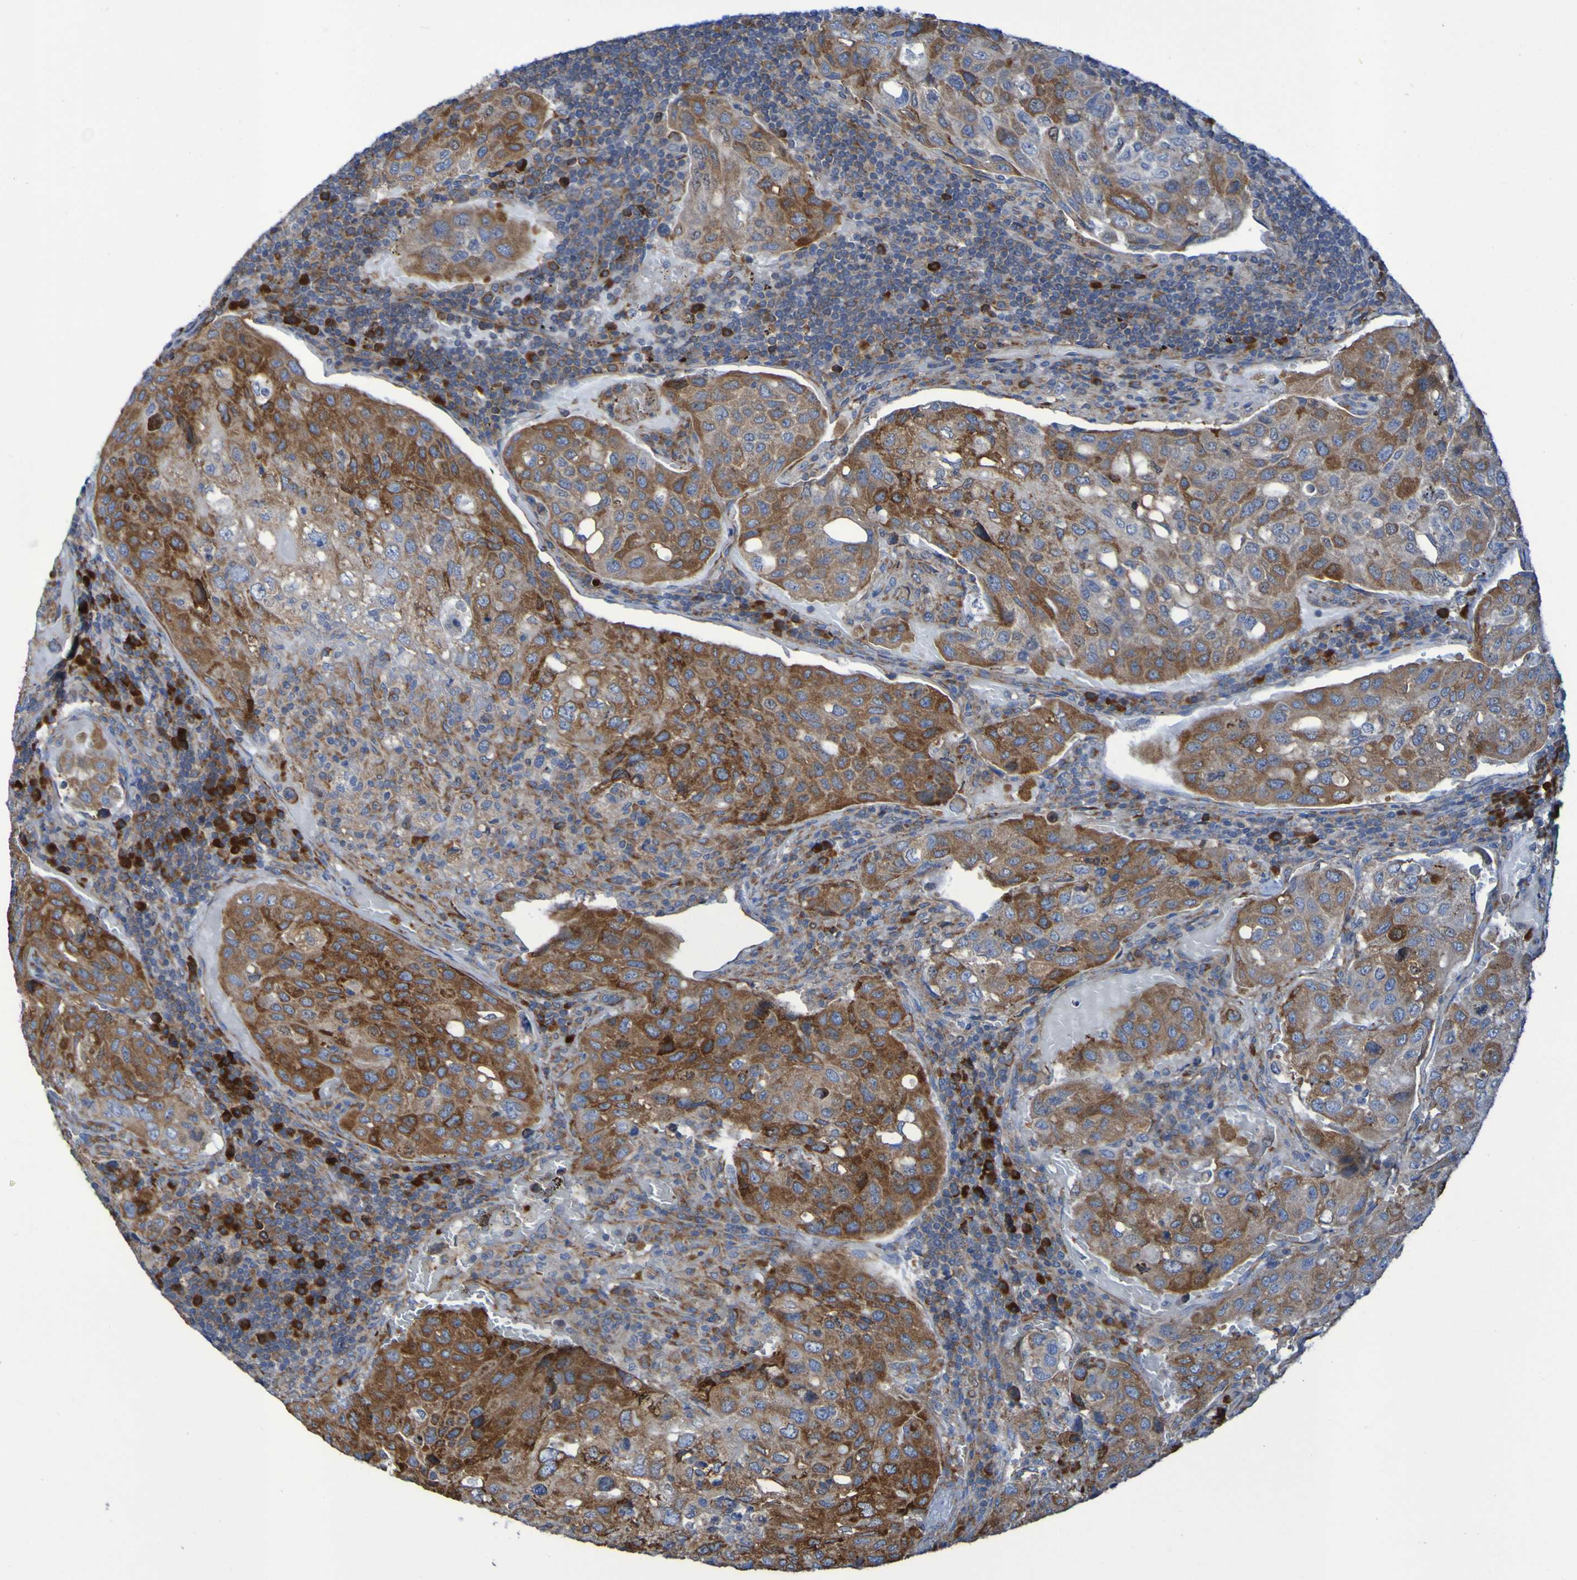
{"staining": {"intensity": "moderate", "quantity": ">75%", "location": "cytoplasmic/membranous"}, "tissue": "urothelial cancer", "cell_type": "Tumor cells", "image_type": "cancer", "snomed": [{"axis": "morphology", "description": "Urothelial carcinoma, High grade"}, {"axis": "topography", "description": "Lymph node"}, {"axis": "topography", "description": "Urinary bladder"}], "caption": "High-power microscopy captured an immunohistochemistry (IHC) histopathology image of high-grade urothelial carcinoma, revealing moderate cytoplasmic/membranous expression in about >75% of tumor cells.", "gene": "FKBP3", "patient": {"sex": "male", "age": 51}}